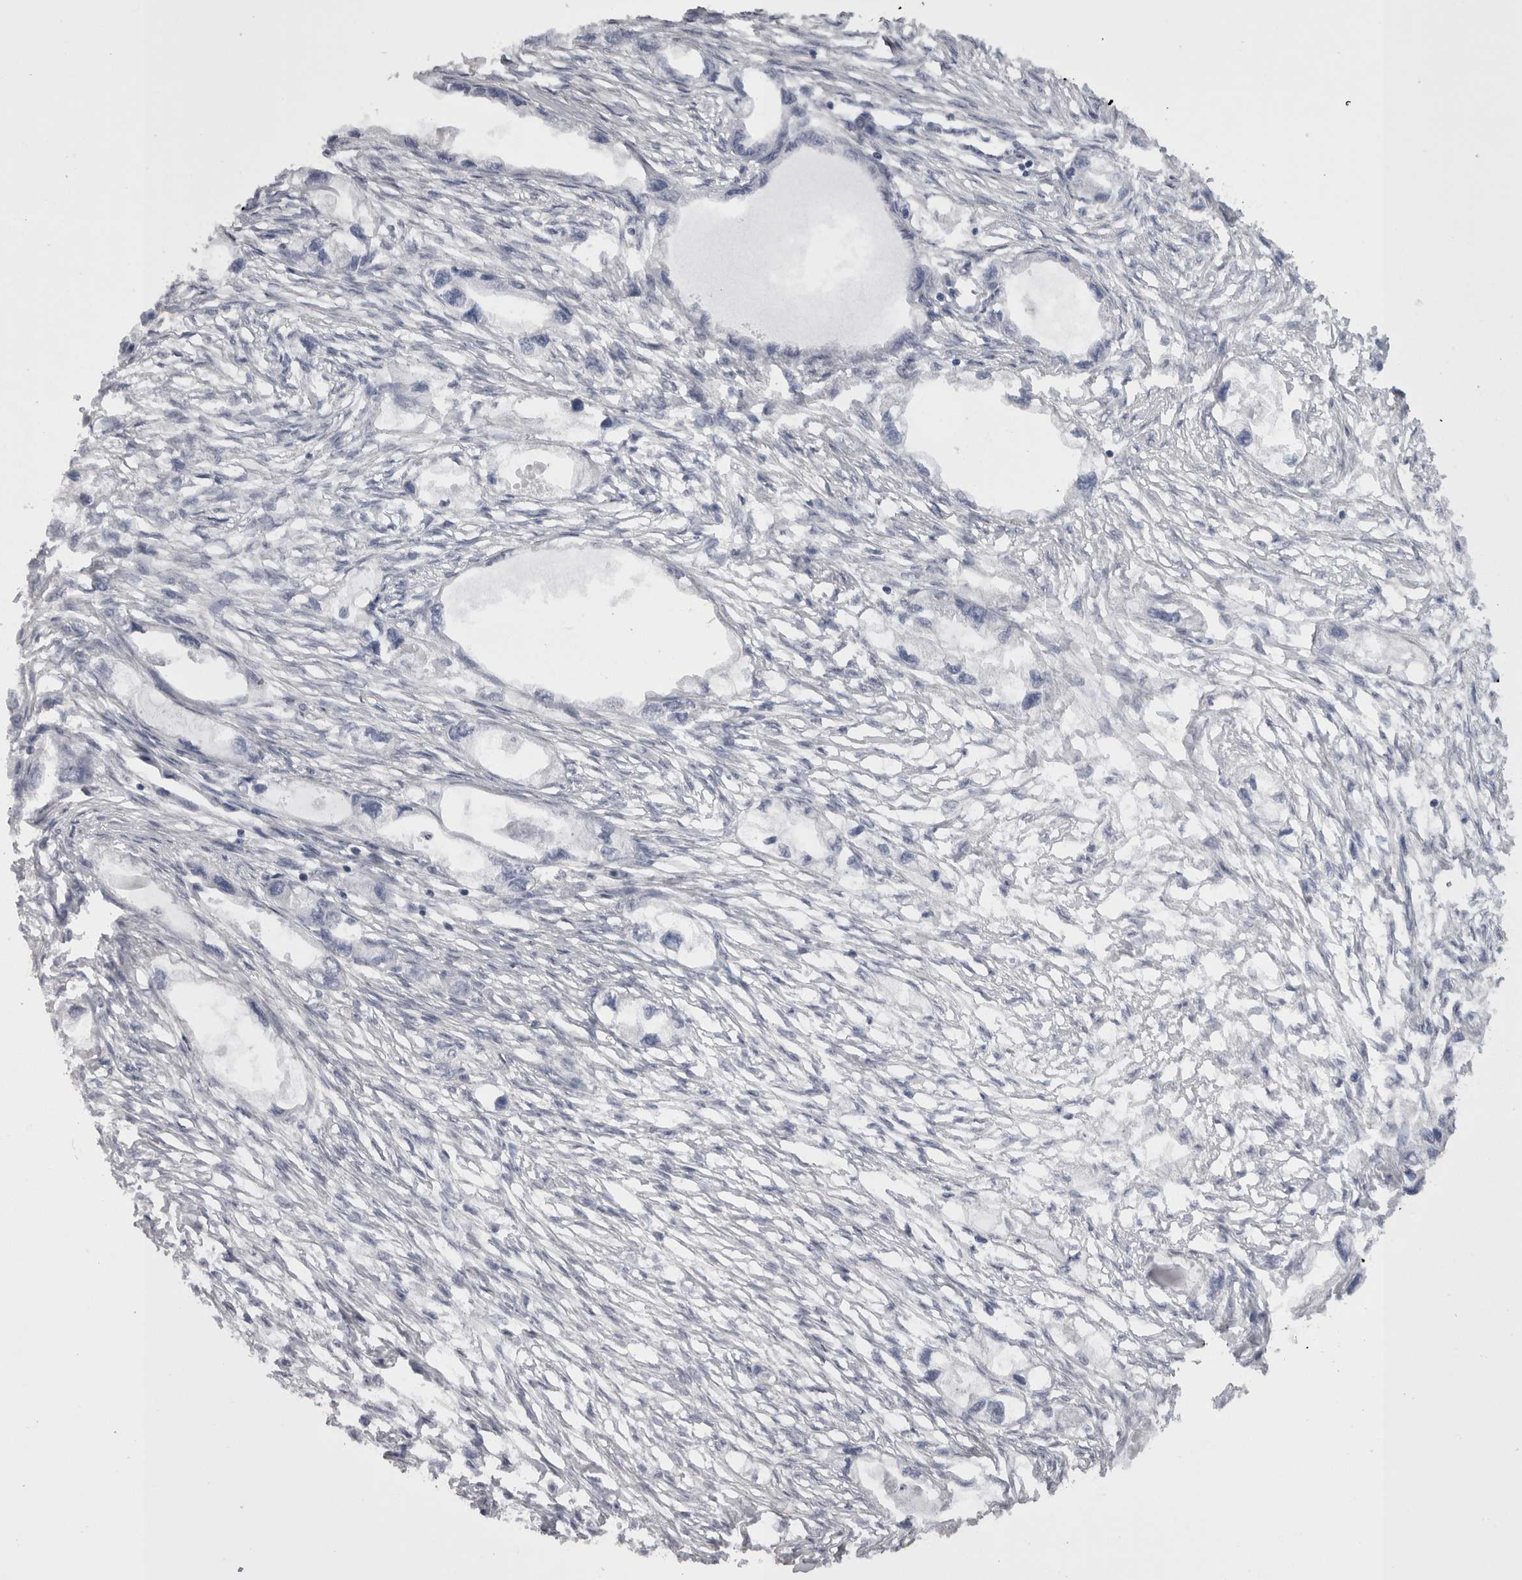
{"staining": {"intensity": "negative", "quantity": "none", "location": "none"}, "tissue": "endometrial cancer", "cell_type": "Tumor cells", "image_type": "cancer", "snomed": [{"axis": "morphology", "description": "Adenocarcinoma, NOS"}, {"axis": "morphology", "description": "Adenocarcinoma, metastatic, NOS"}, {"axis": "topography", "description": "Adipose tissue"}, {"axis": "topography", "description": "Endometrium"}], "caption": "Histopathology image shows no significant protein expression in tumor cells of adenocarcinoma (endometrial).", "gene": "CAMK2D", "patient": {"sex": "female", "age": 67}}